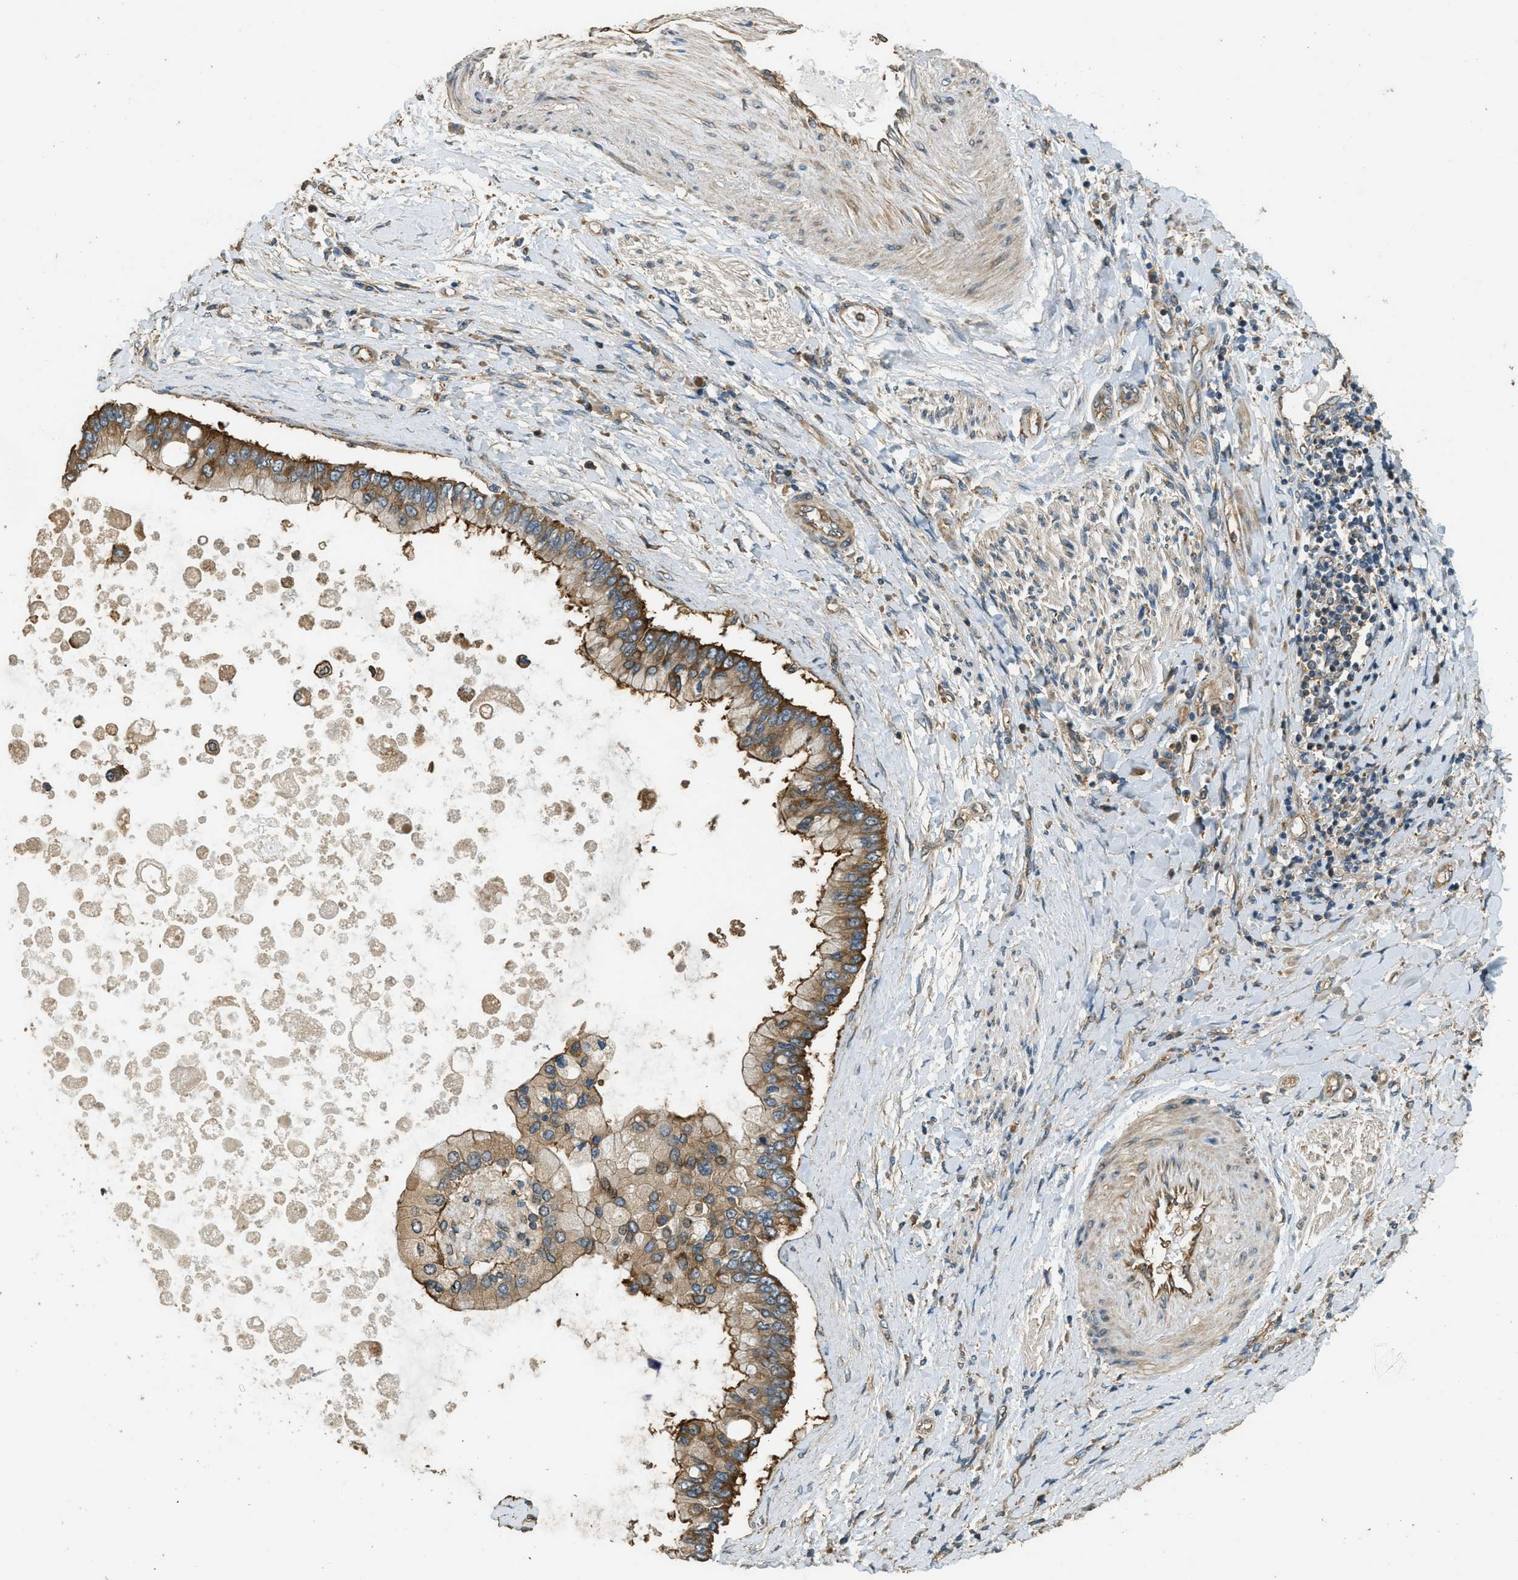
{"staining": {"intensity": "moderate", "quantity": ">75%", "location": "cytoplasmic/membranous"}, "tissue": "liver cancer", "cell_type": "Tumor cells", "image_type": "cancer", "snomed": [{"axis": "morphology", "description": "Cholangiocarcinoma"}, {"axis": "topography", "description": "Liver"}], "caption": "This is an image of immunohistochemistry staining of liver cancer (cholangiocarcinoma), which shows moderate positivity in the cytoplasmic/membranous of tumor cells.", "gene": "MARS1", "patient": {"sex": "male", "age": 50}}